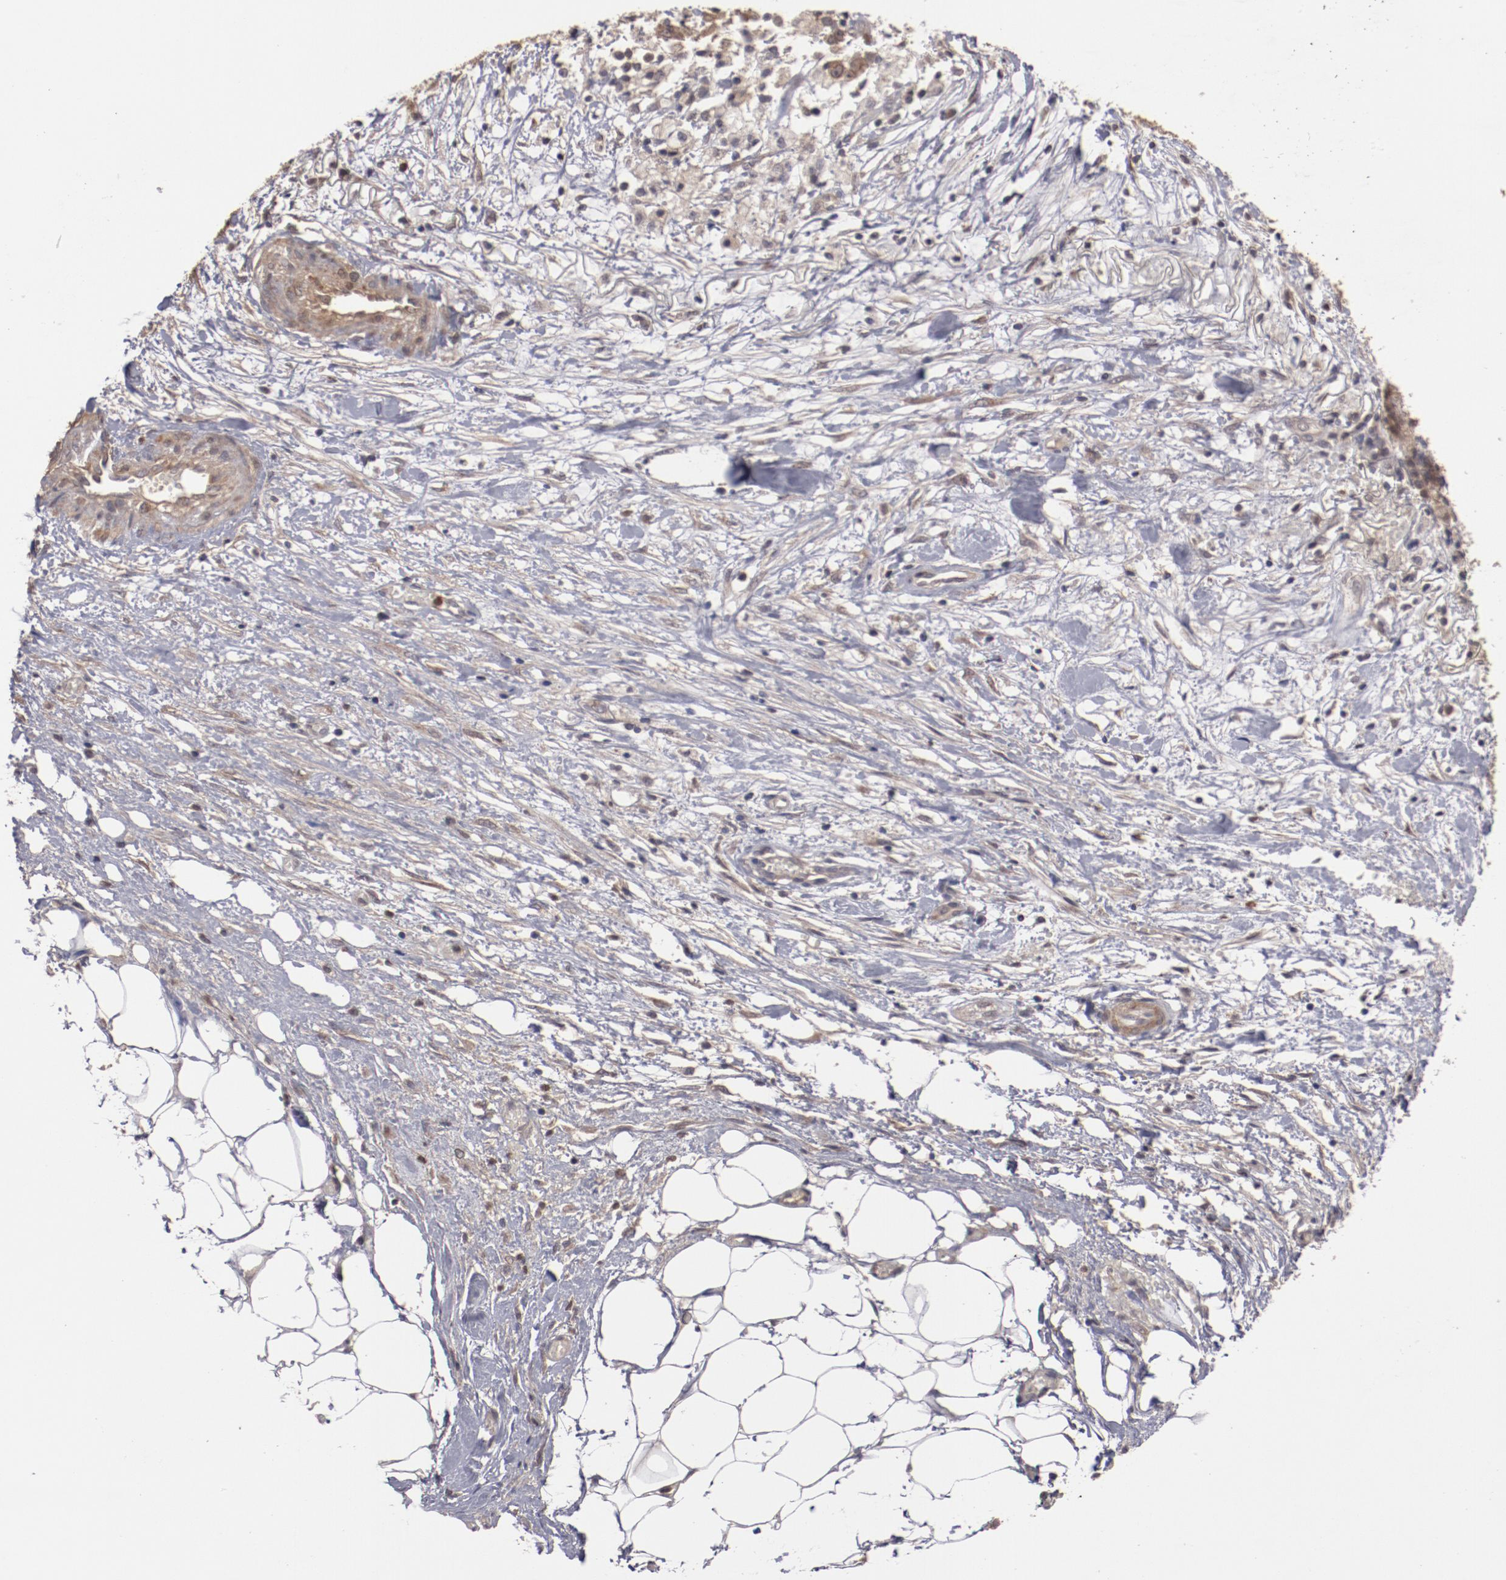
{"staining": {"intensity": "moderate", "quantity": ">75%", "location": "cytoplasmic/membranous"}, "tissue": "ovarian cancer", "cell_type": "Tumor cells", "image_type": "cancer", "snomed": [{"axis": "morphology", "description": "Carcinoma, endometroid"}, {"axis": "topography", "description": "Ovary"}], "caption": "A histopathology image showing moderate cytoplasmic/membranous staining in approximately >75% of tumor cells in ovarian cancer, as visualized by brown immunohistochemical staining.", "gene": "SERPINA7", "patient": {"sex": "female", "age": 42}}